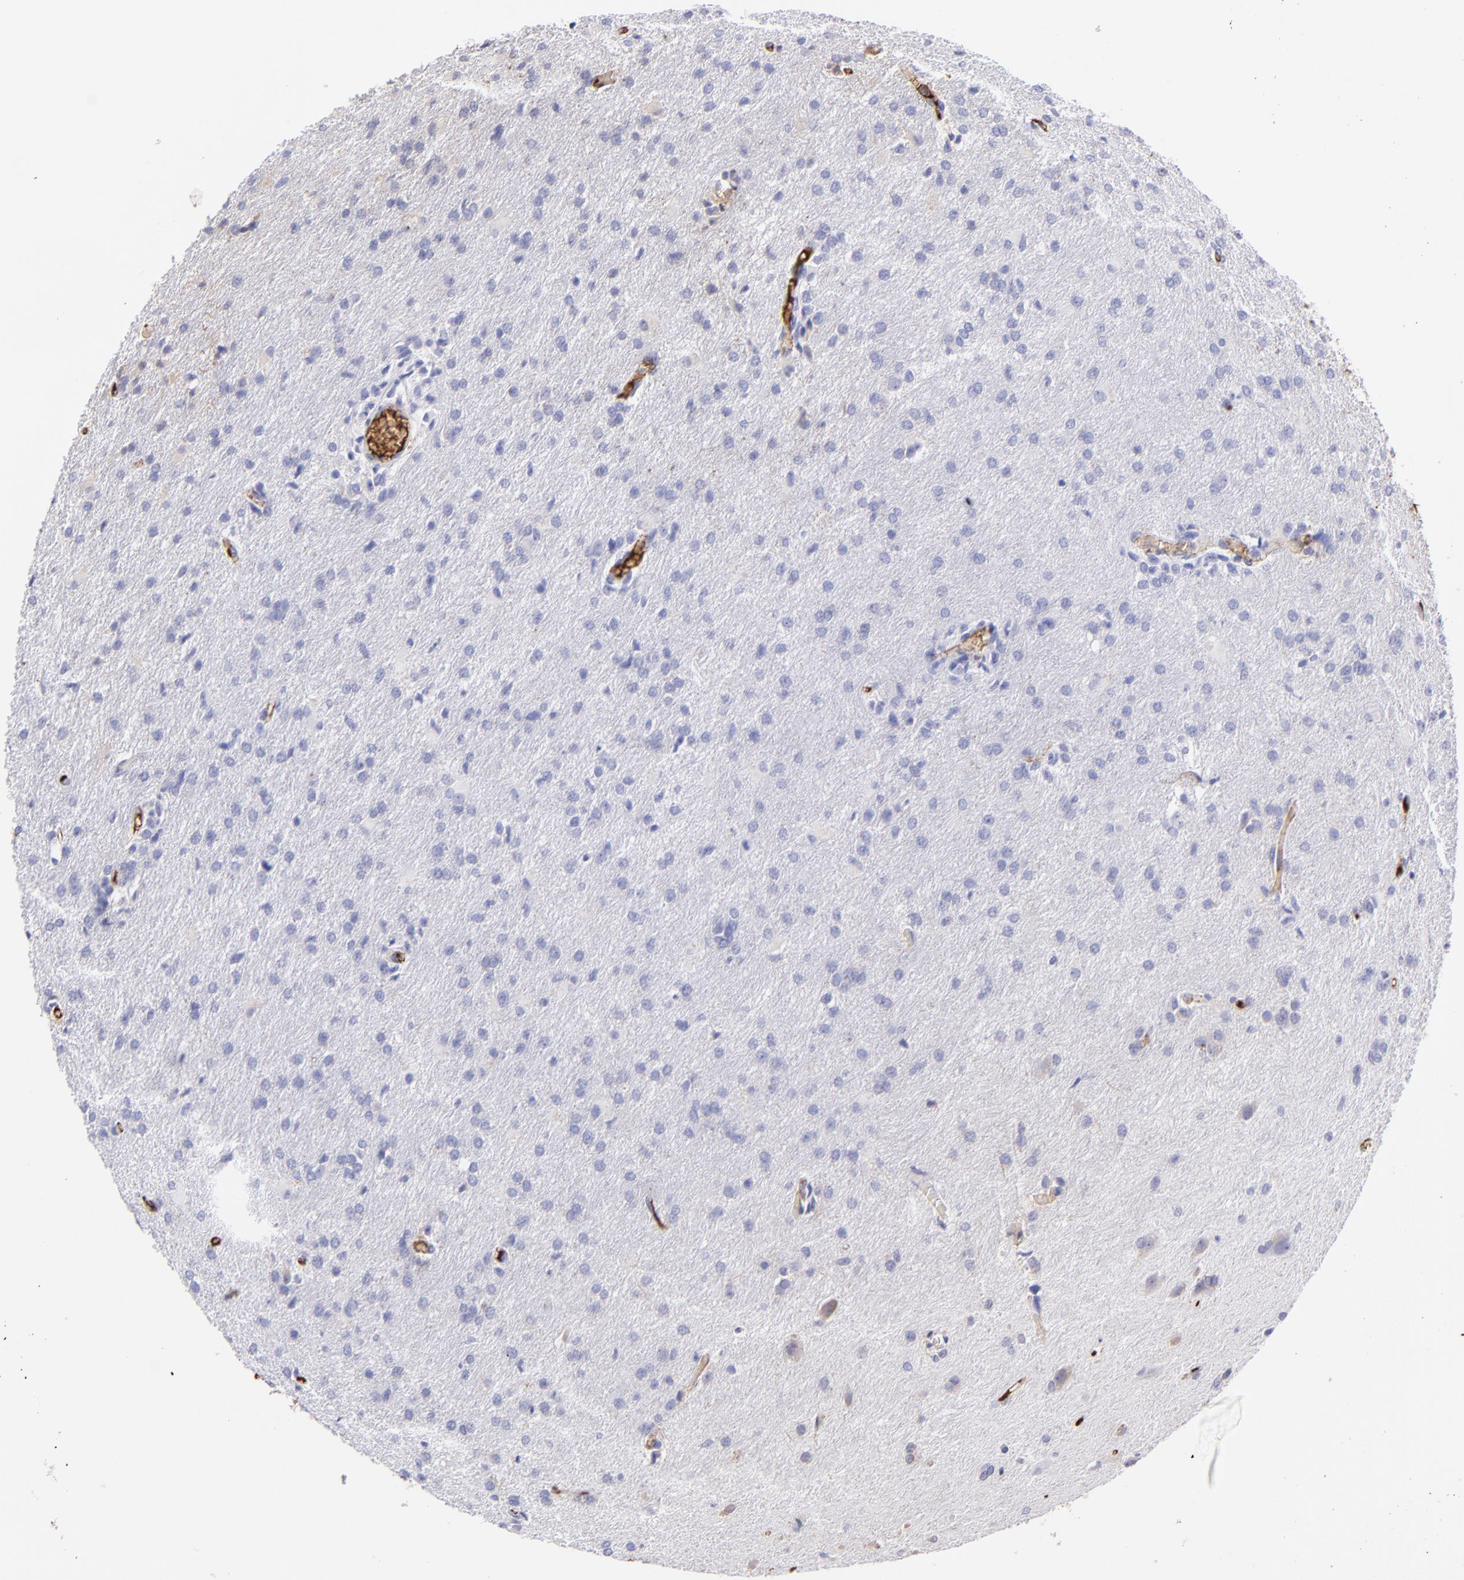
{"staining": {"intensity": "negative", "quantity": "none", "location": "none"}, "tissue": "glioma", "cell_type": "Tumor cells", "image_type": "cancer", "snomed": [{"axis": "morphology", "description": "Glioma, malignant, High grade"}, {"axis": "topography", "description": "Brain"}], "caption": "Human high-grade glioma (malignant) stained for a protein using immunohistochemistry shows no staining in tumor cells.", "gene": "FGB", "patient": {"sex": "male", "age": 68}}